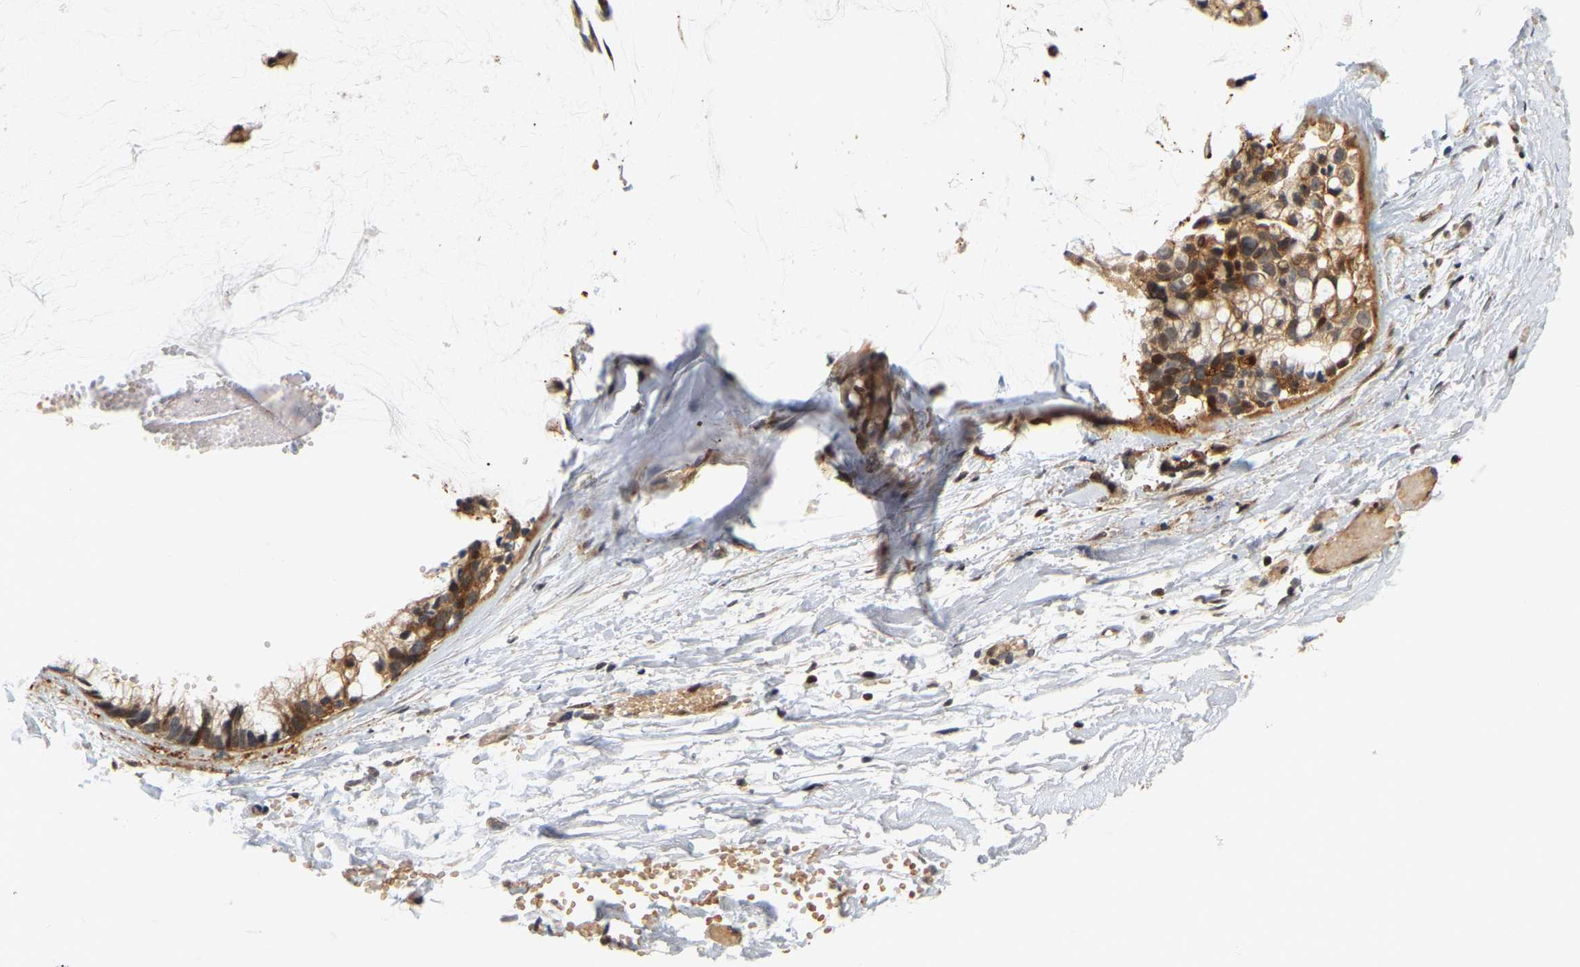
{"staining": {"intensity": "moderate", "quantity": ">75%", "location": "cytoplasmic/membranous"}, "tissue": "ovarian cancer", "cell_type": "Tumor cells", "image_type": "cancer", "snomed": [{"axis": "morphology", "description": "Cystadenocarcinoma, mucinous, NOS"}, {"axis": "topography", "description": "Ovary"}], "caption": "There is medium levels of moderate cytoplasmic/membranous positivity in tumor cells of mucinous cystadenocarcinoma (ovarian), as demonstrated by immunohistochemical staining (brown color).", "gene": "NFE2L2", "patient": {"sex": "female", "age": 39}}